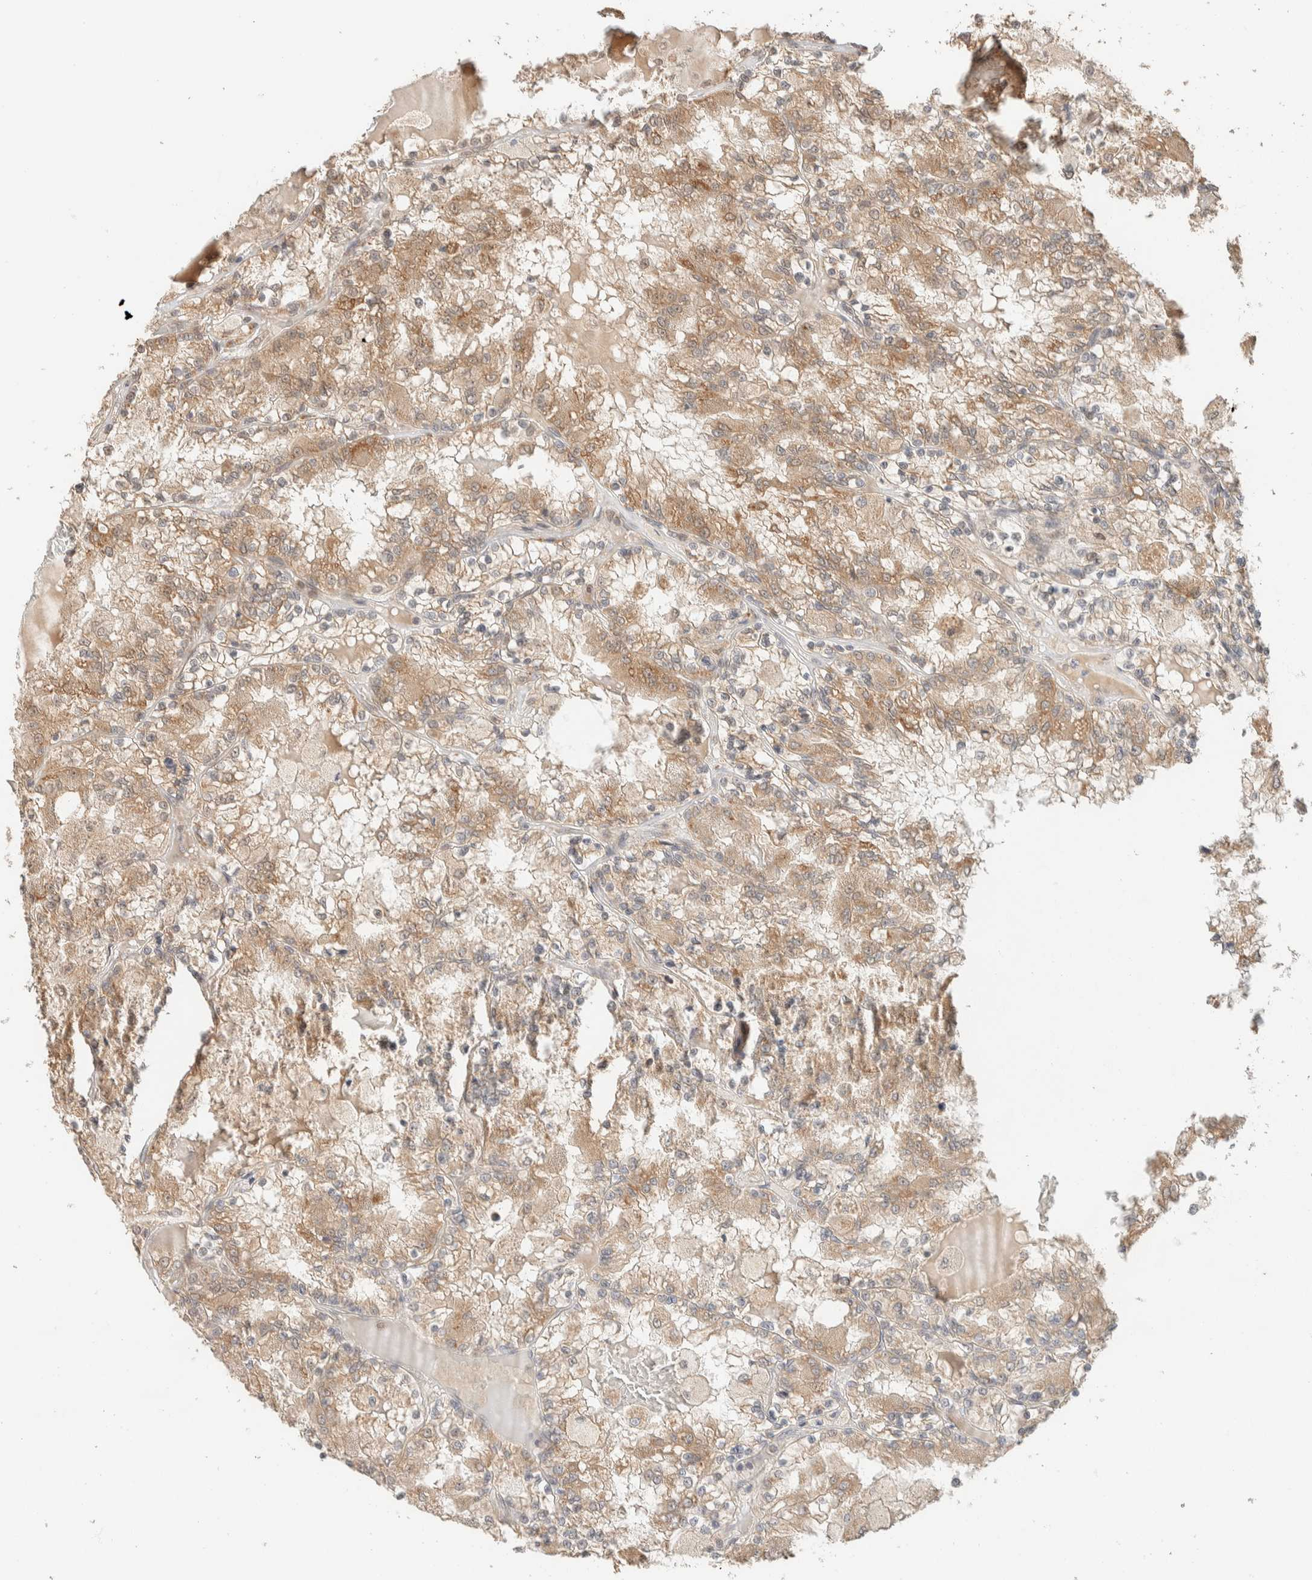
{"staining": {"intensity": "moderate", "quantity": ">75%", "location": "cytoplasmic/membranous"}, "tissue": "renal cancer", "cell_type": "Tumor cells", "image_type": "cancer", "snomed": [{"axis": "morphology", "description": "Adenocarcinoma, NOS"}, {"axis": "topography", "description": "Kidney"}], "caption": "A high-resolution image shows immunohistochemistry (IHC) staining of renal adenocarcinoma, which demonstrates moderate cytoplasmic/membranous expression in about >75% of tumor cells.", "gene": "MRPL41", "patient": {"sex": "female", "age": 56}}